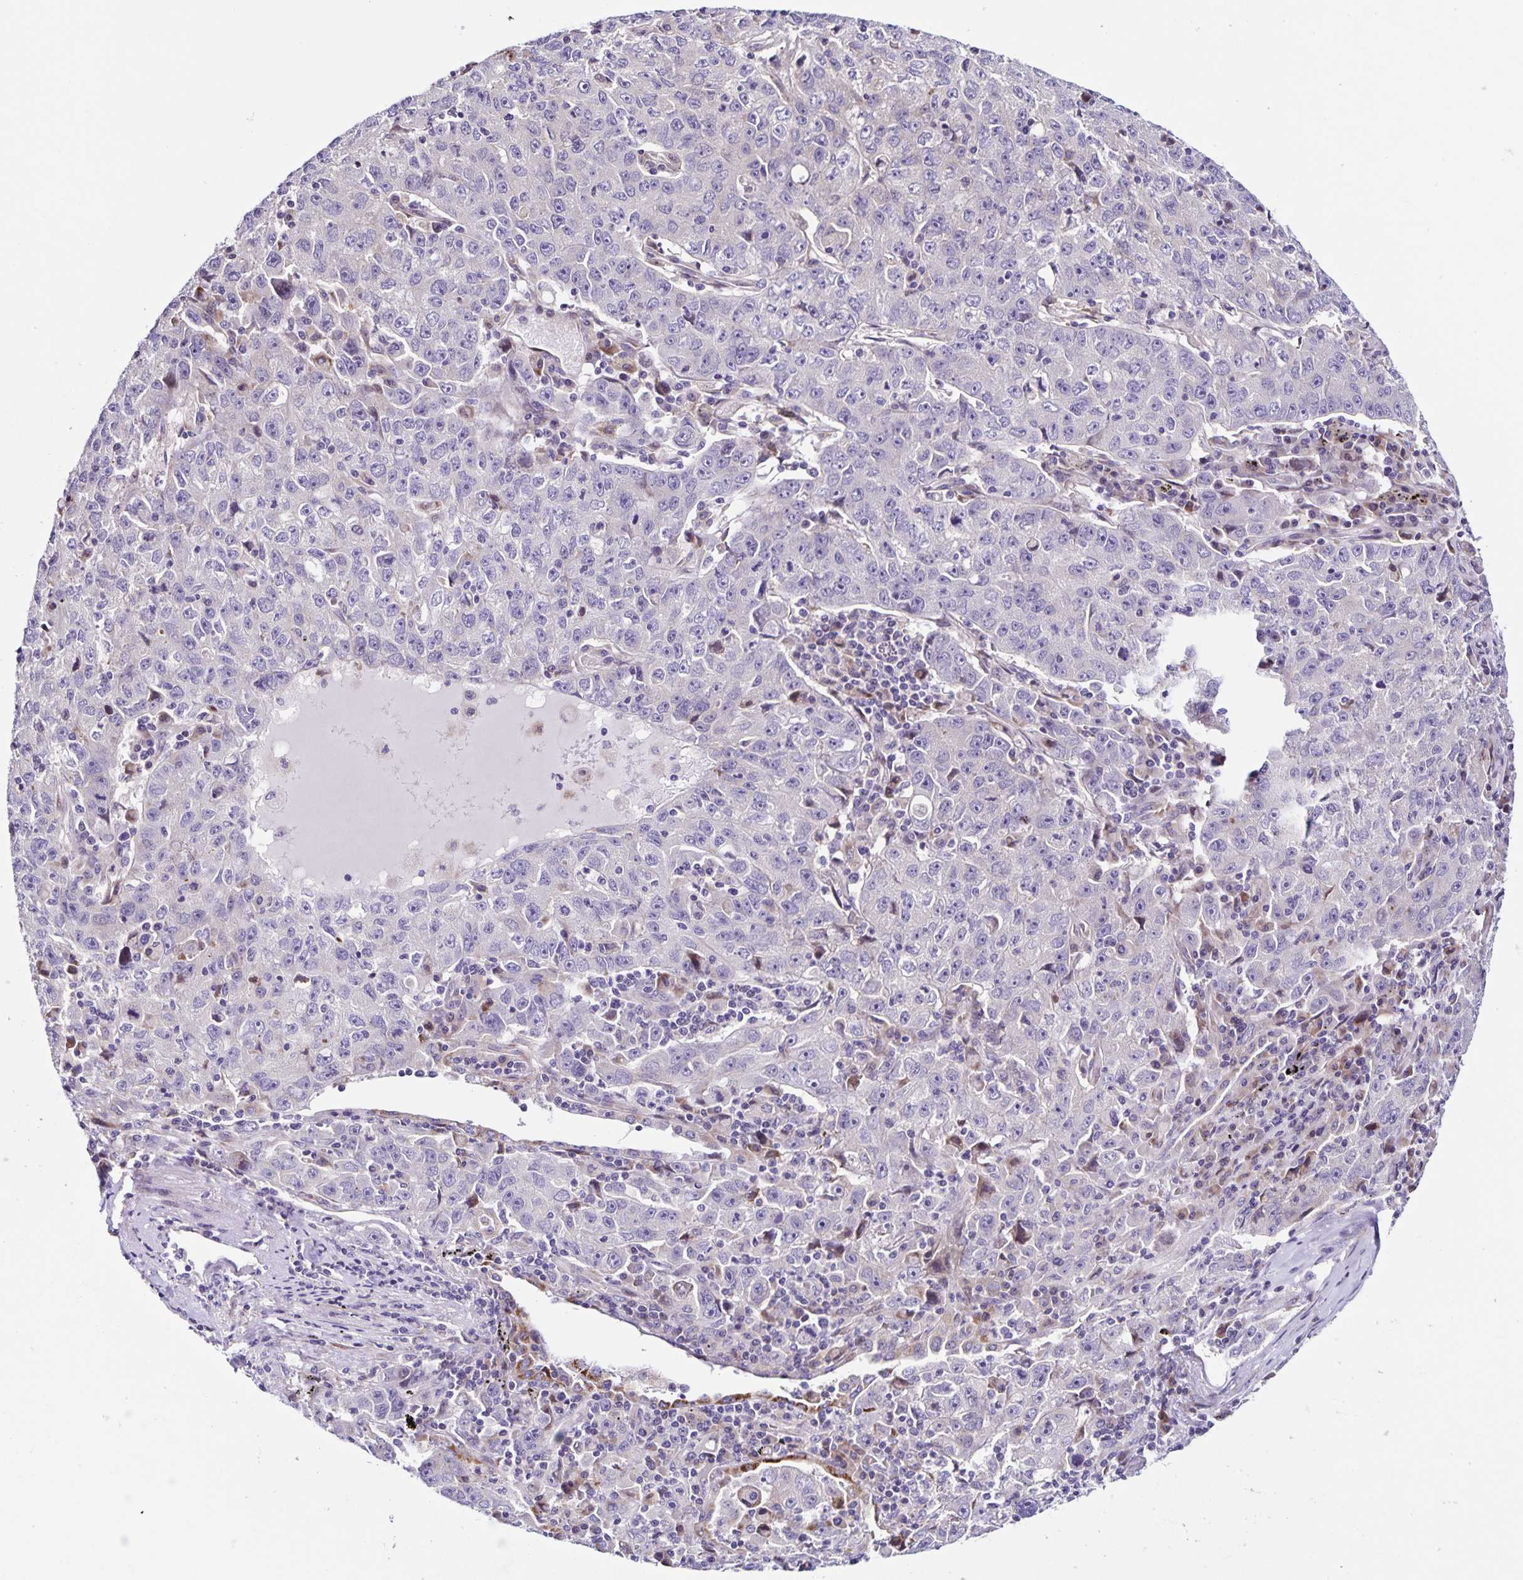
{"staining": {"intensity": "negative", "quantity": "none", "location": "none"}, "tissue": "lung cancer", "cell_type": "Tumor cells", "image_type": "cancer", "snomed": [{"axis": "morphology", "description": "Normal morphology"}, {"axis": "morphology", "description": "Adenocarcinoma, NOS"}, {"axis": "topography", "description": "Lymph node"}, {"axis": "topography", "description": "Lung"}], "caption": "Tumor cells show no significant positivity in lung adenocarcinoma.", "gene": "RNFT2", "patient": {"sex": "female", "age": 57}}